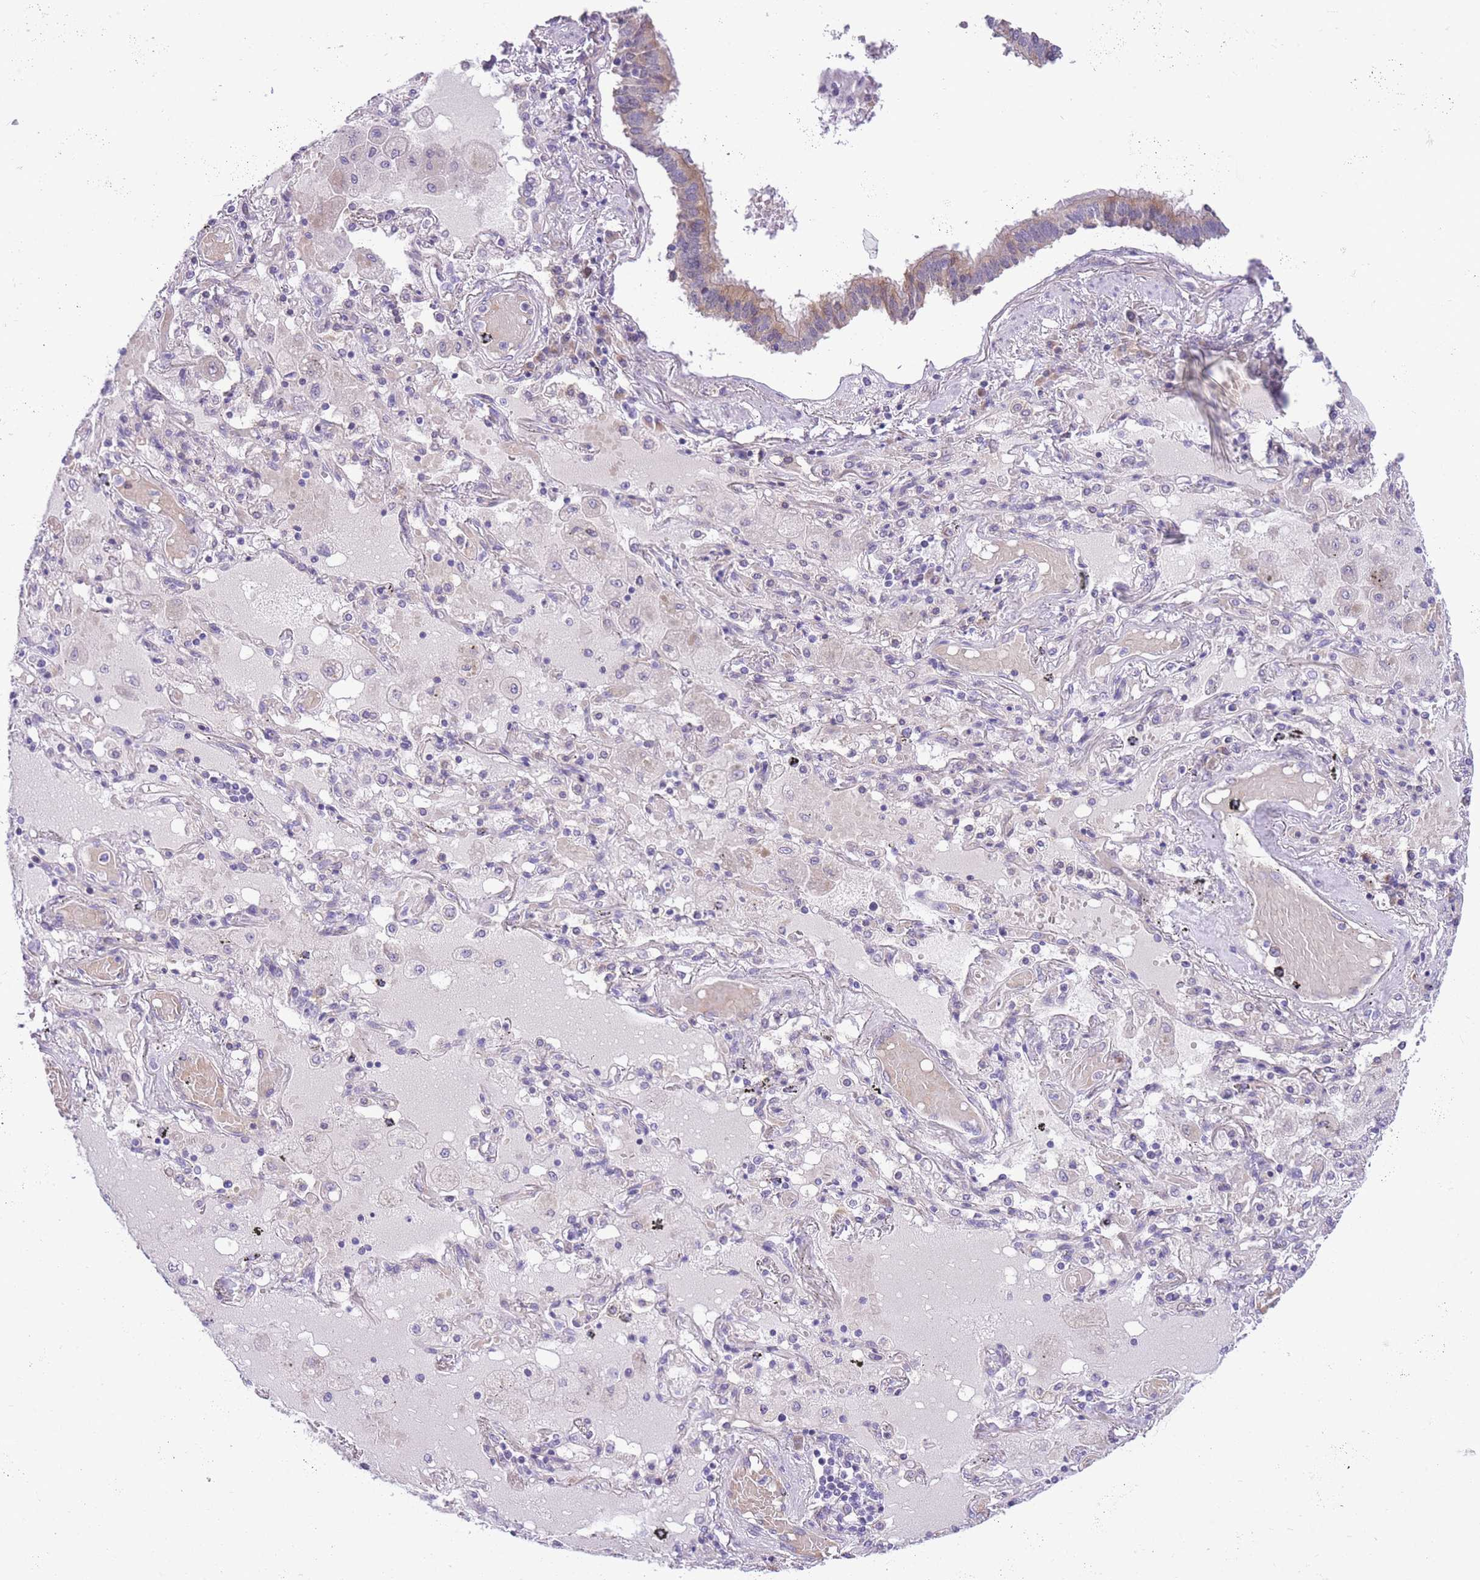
{"staining": {"intensity": "weak", "quantity": "<25%", "location": "cytoplasmic/membranous"}, "tissue": "lung cancer", "cell_type": "Tumor cells", "image_type": "cancer", "snomed": [{"axis": "morphology", "description": "Squamous cell carcinoma, NOS"}, {"axis": "topography", "description": "Lung"}], "caption": "A histopathology image of human lung squamous cell carcinoma is negative for staining in tumor cells.", "gene": "WWOX", "patient": {"sex": "male", "age": 65}}